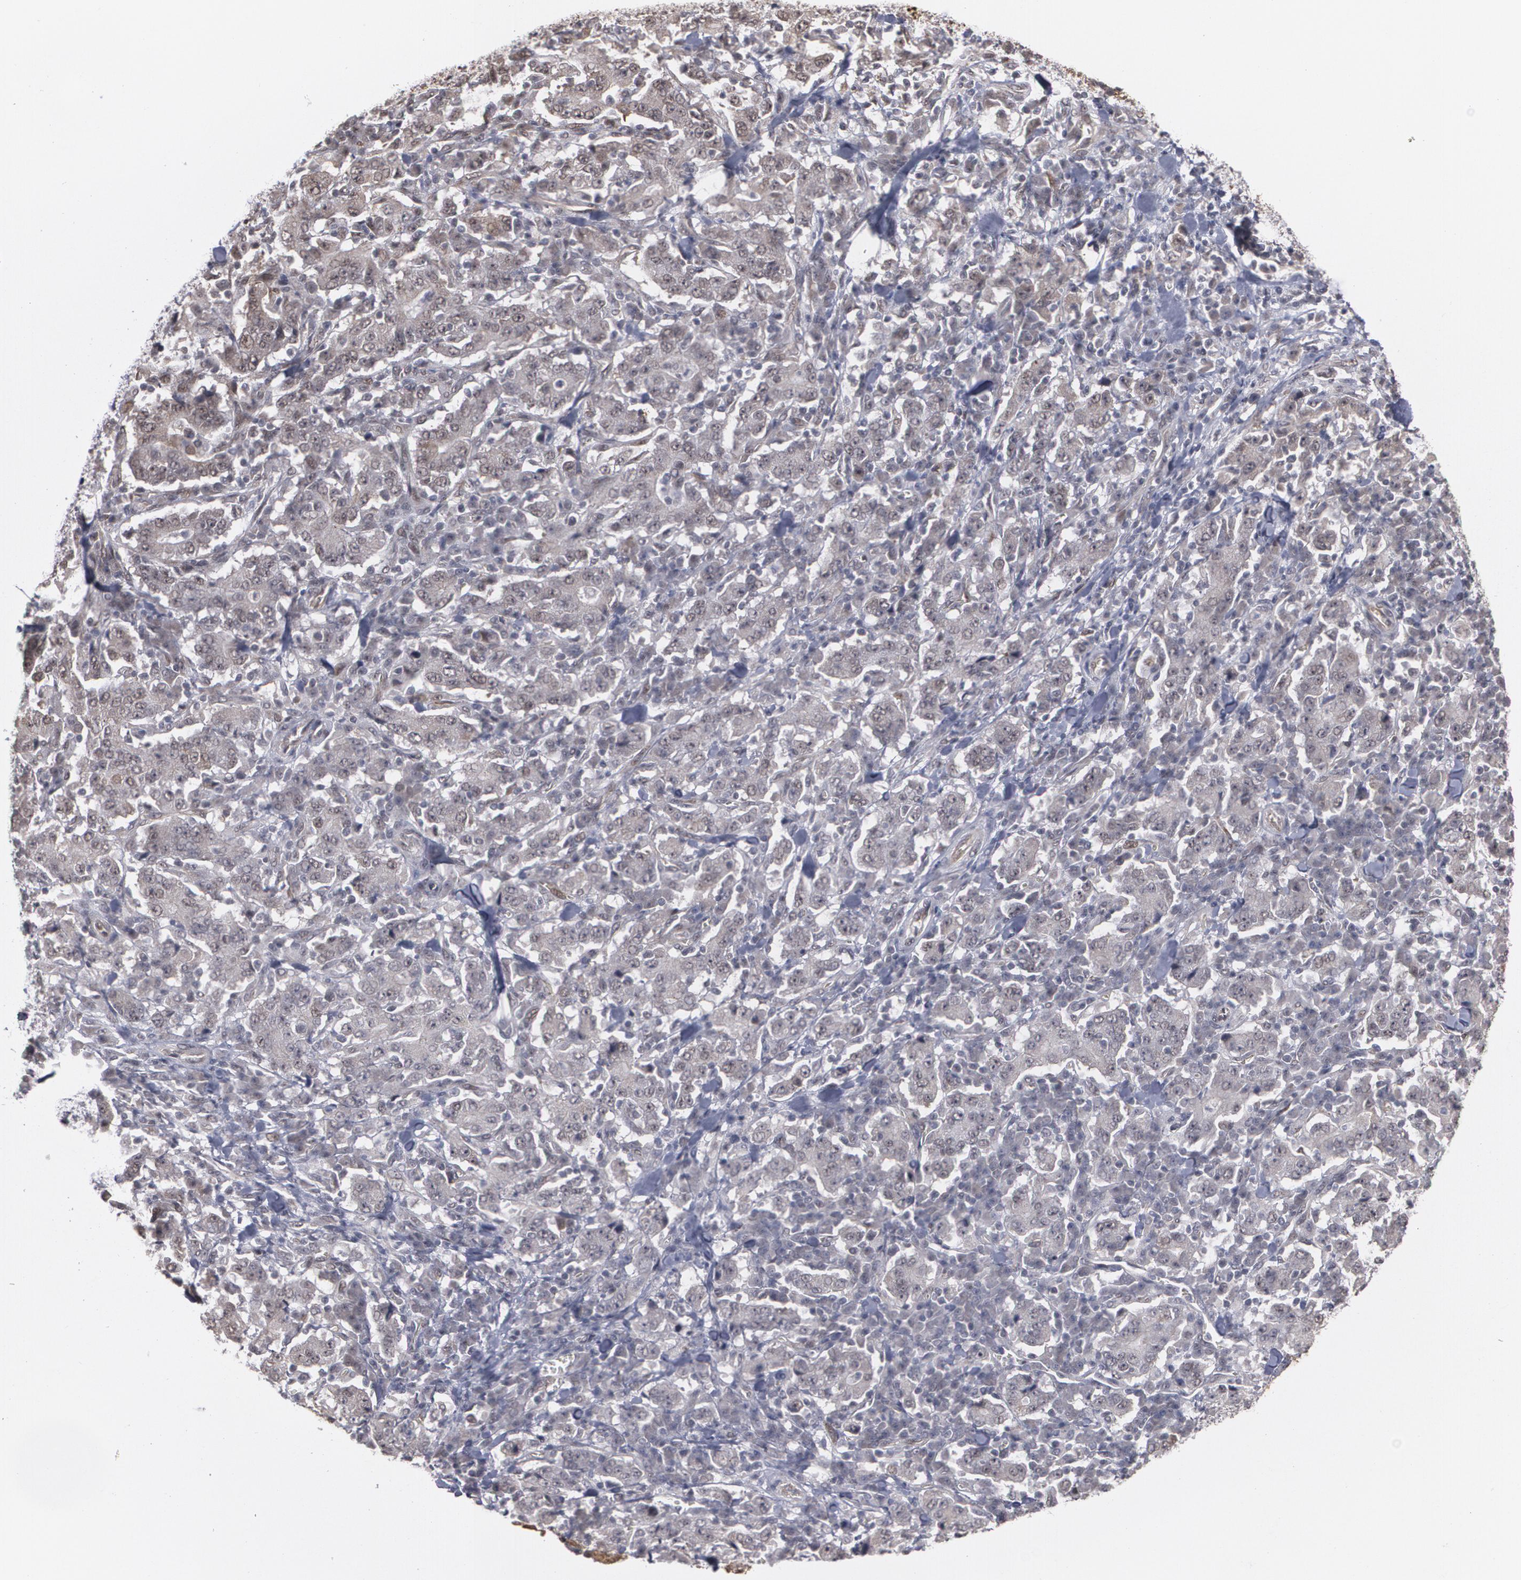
{"staining": {"intensity": "weak", "quantity": "<25%", "location": "nuclear"}, "tissue": "stomach cancer", "cell_type": "Tumor cells", "image_type": "cancer", "snomed": [{"axis": "morphology", "description": "Normal tissue, NOS"}, {"axis": "morphology", "description": "Adenocarcinoma, NOS"}, {"axis": "topography", "description": "Stomach, upper"}, {"axis": "topography", "description": "Stomach"}], "caption": "Tumor cells show no significant staining in adenocarcinoma (stomach). (Brightfield microscopy of DAB immunohistochemistry at high magnification).", "gene": "ZNF75A", "patient": {"sex": "male", "age": 59}}